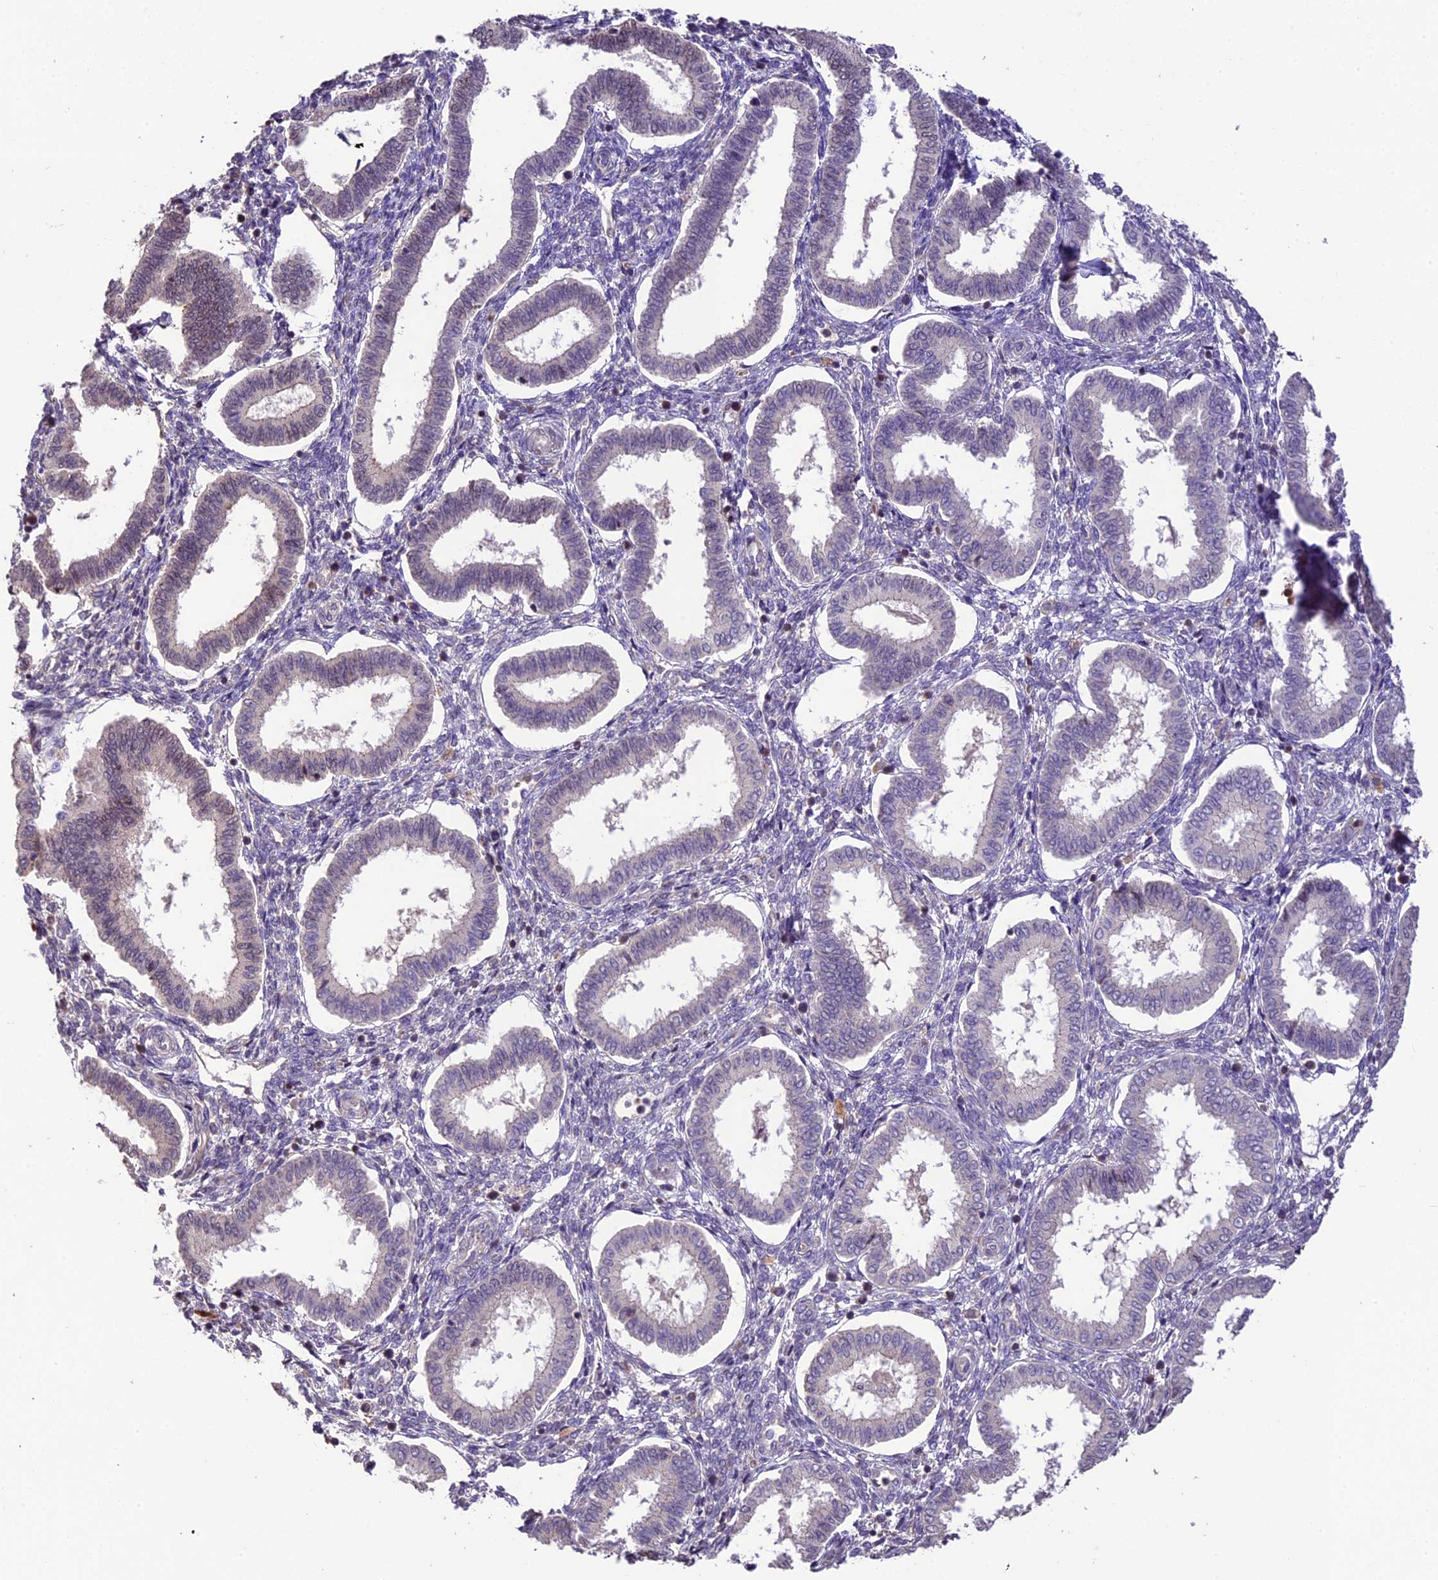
{"staining": {"intensity": "negative", "quantity": "none", "location": "none"}, "tissue": "endometrium", "cell_type": "Cells in endometrial stroma", "image_type": "normal", "snomed": [{"axis": "morphology", "description": "Normal tissue, NOS"}, {"axis": "topography", "description": "Endometrium"}], "caption": "Immunohistochemical staining of benign human endometrium displays no significant staining in cells in endometrial stroma.", "gene": "DGKH", "patient": {"sex": "female", "age": 24}}